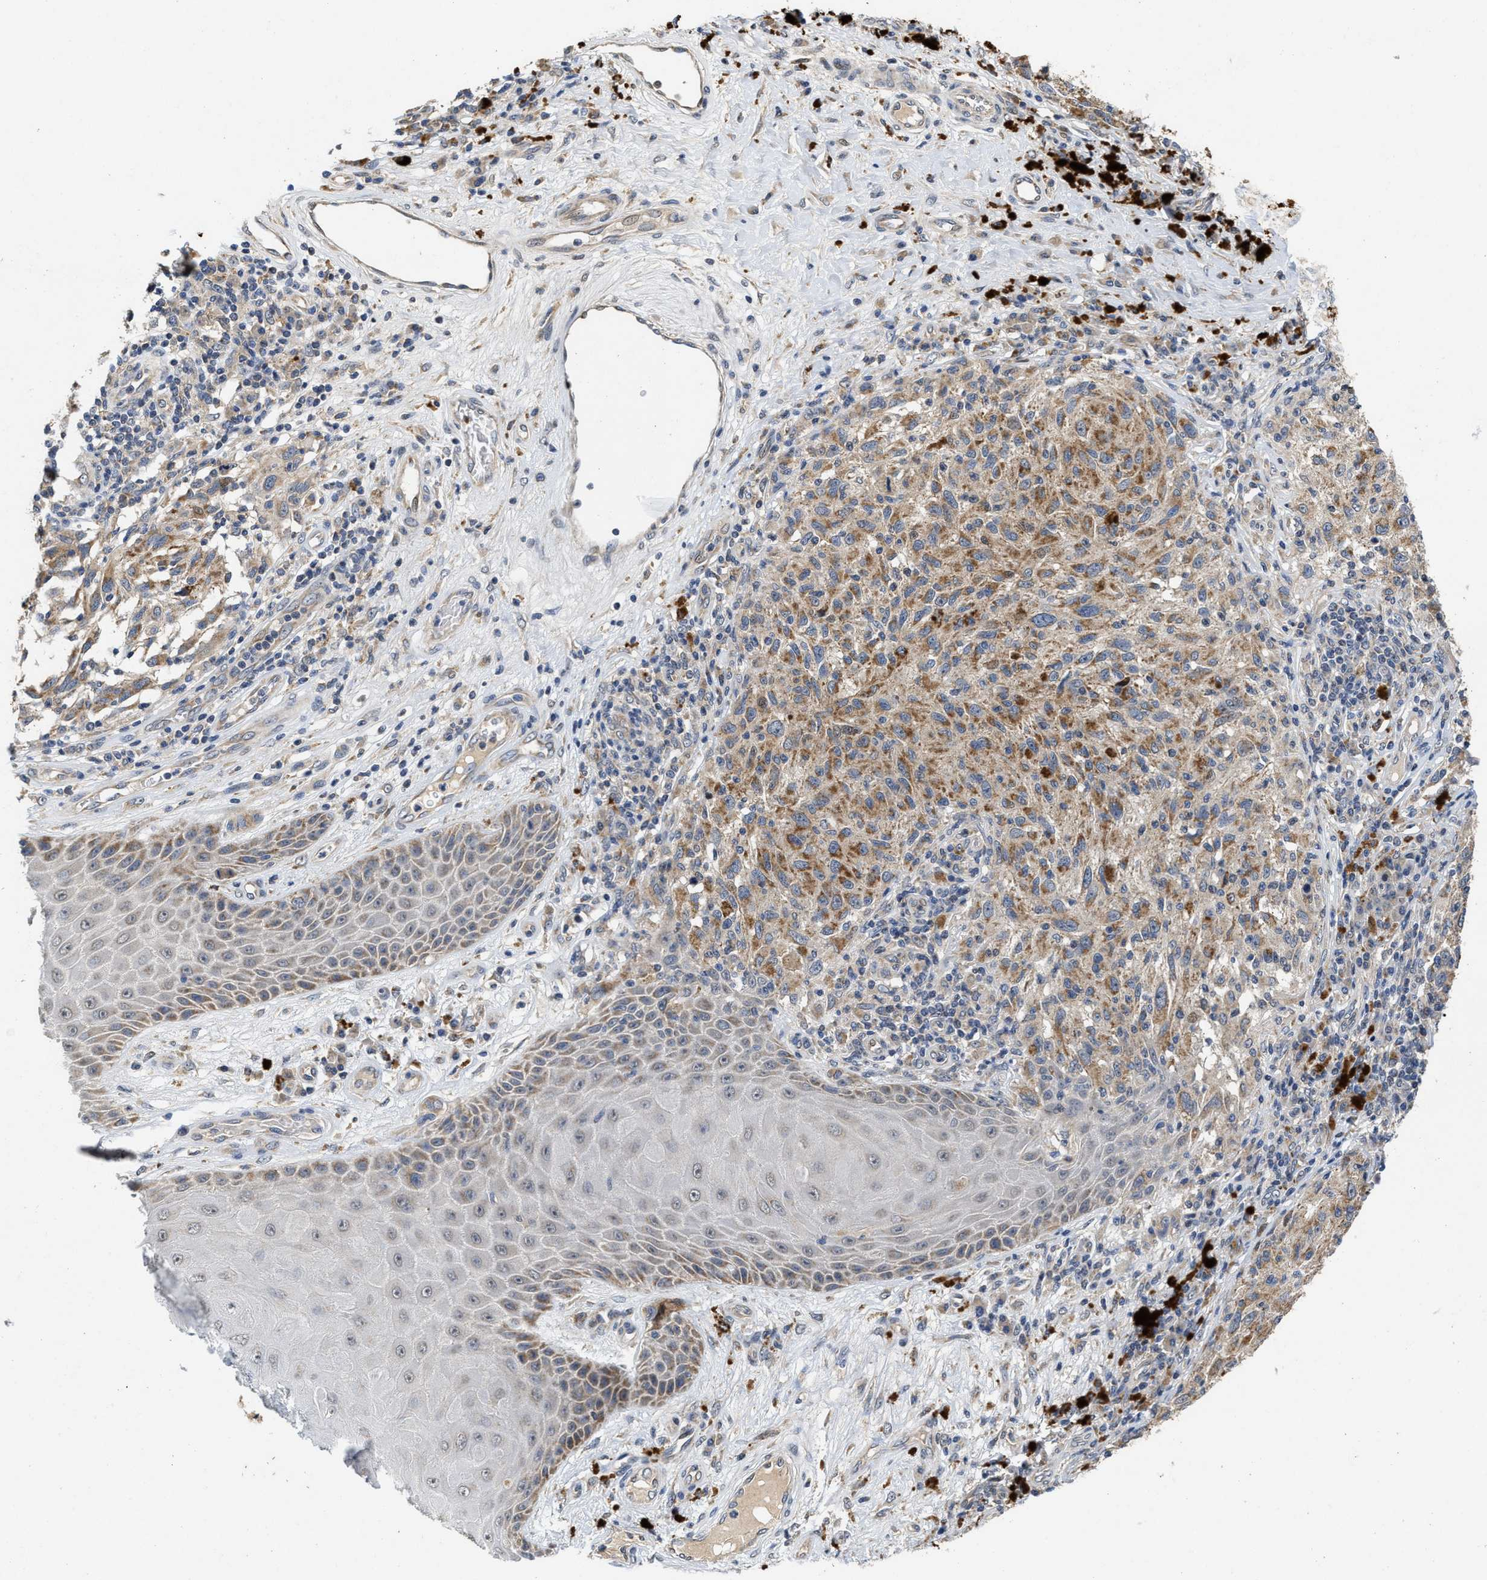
{"staining": {"intensity": "moderate", "quantity": ">75%", "location": "cytoplasmic/membranous"}, "tissue": "melanoma", "cell_type": "Tumor cells", "image_type": "cancer", "snomed": [{"axis": "morphology", "description": "Malignant melanoma, NOS"}, {"axis": "topography", "description": "Skin"}], "caption": "Brown immunohistochemical staining in malignant melanoma shows moderate cytoplasmic/membranous expression in about >75% of tumor cells.", "gene": "SCYL2", "patient": {"sex": "female", "age": 73}}